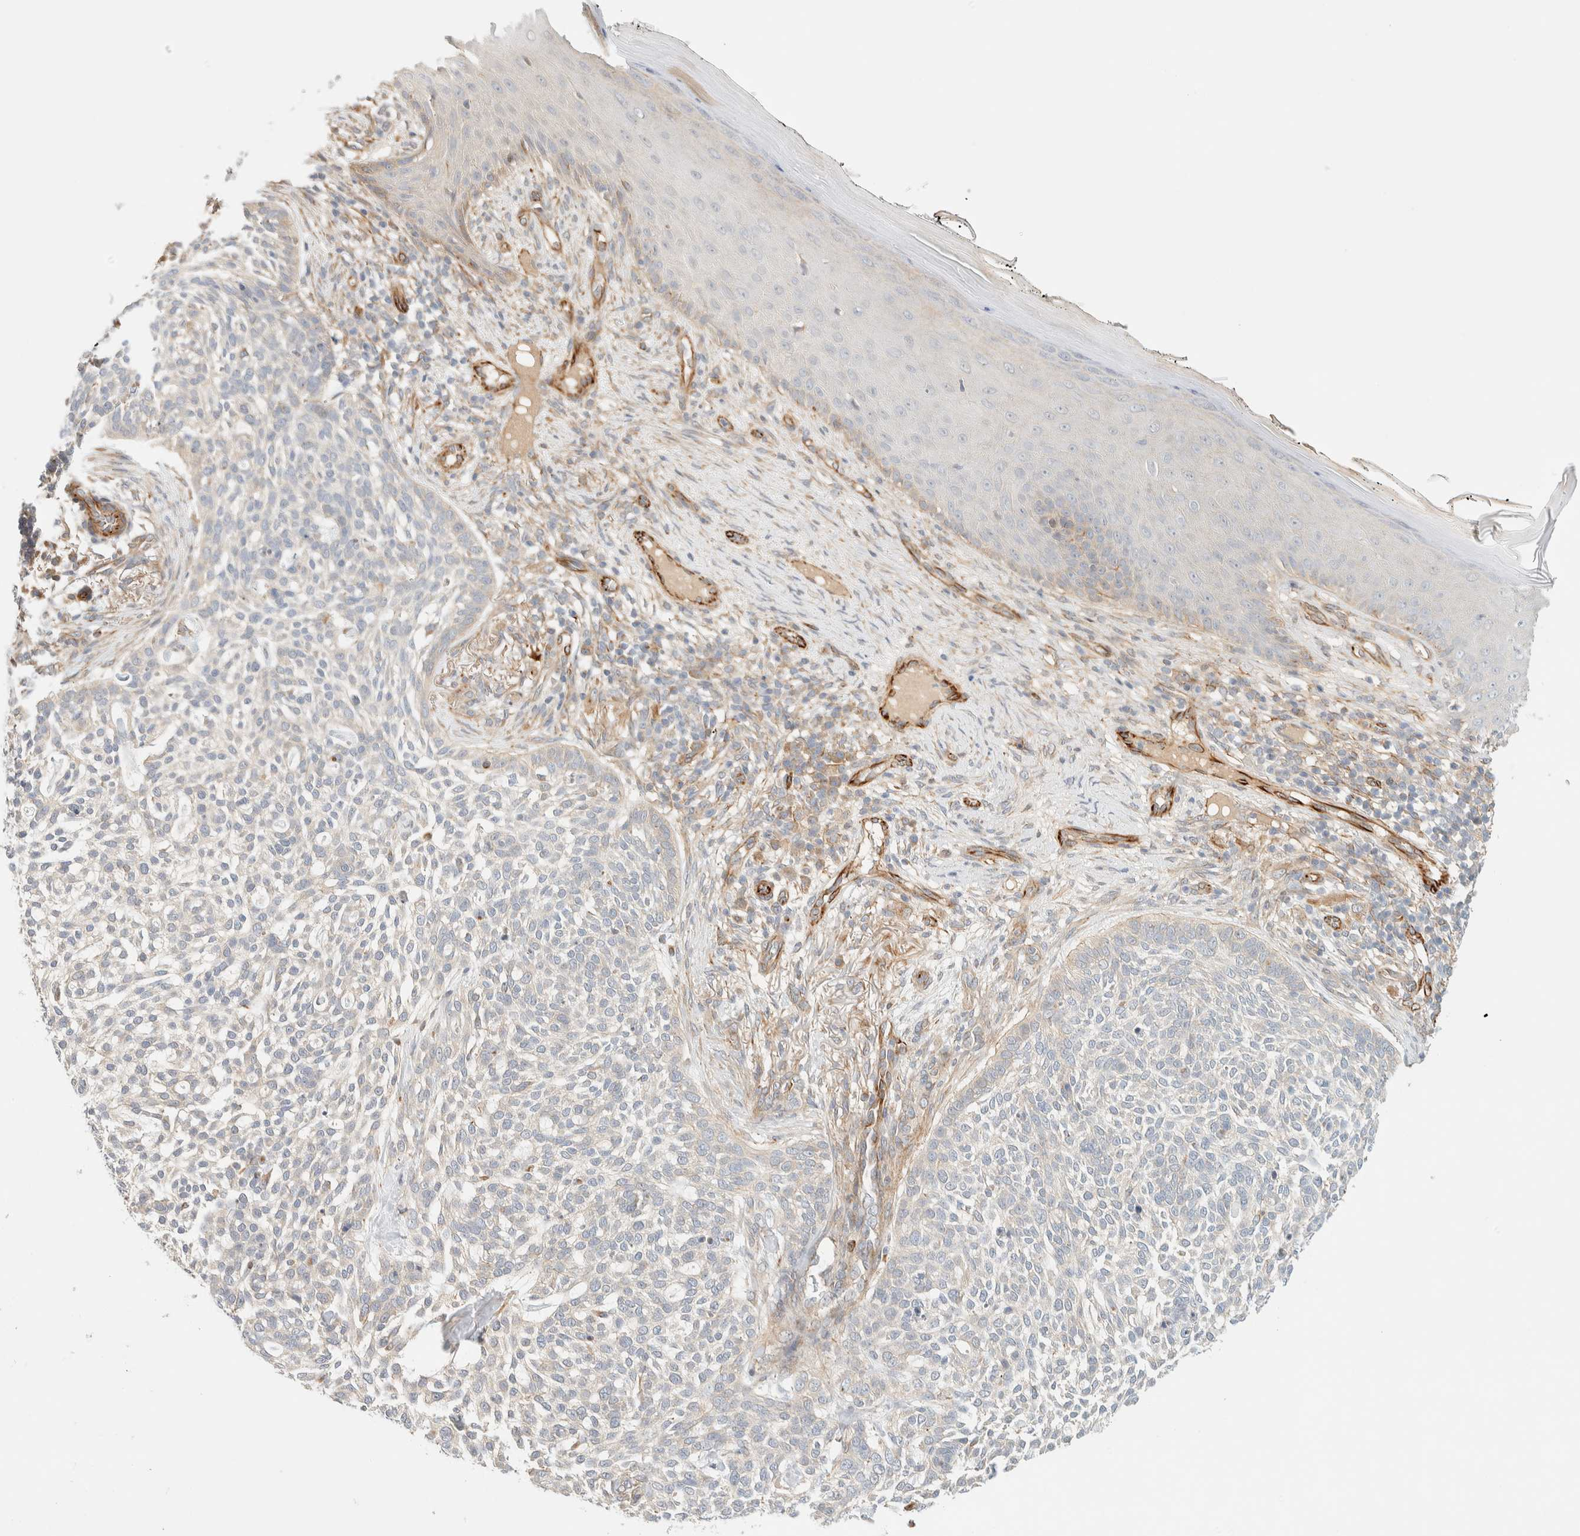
{"staining": {"intensity": "negative", "quantity": "none", "location": "none"}, "tissue": "skin cancer", "cell_type": "Tumor cells", "image_type": "cancer", "snomed": [{"axis": "morphology", "description": "Basal cell carcinoma"}, {"axis": "topography", "description": "Skin"}], "caption": "This micrograph is of skin cancer stained with immunohistochemistry to label a protein in brown with the nuclei are counter-stained blue. There is no expression in tumor cells. (DAB IHC visualized using brightfield microscopy, high magnification).", "gene": "FAT1", "patient": {"sex": "female", "age": 64}}